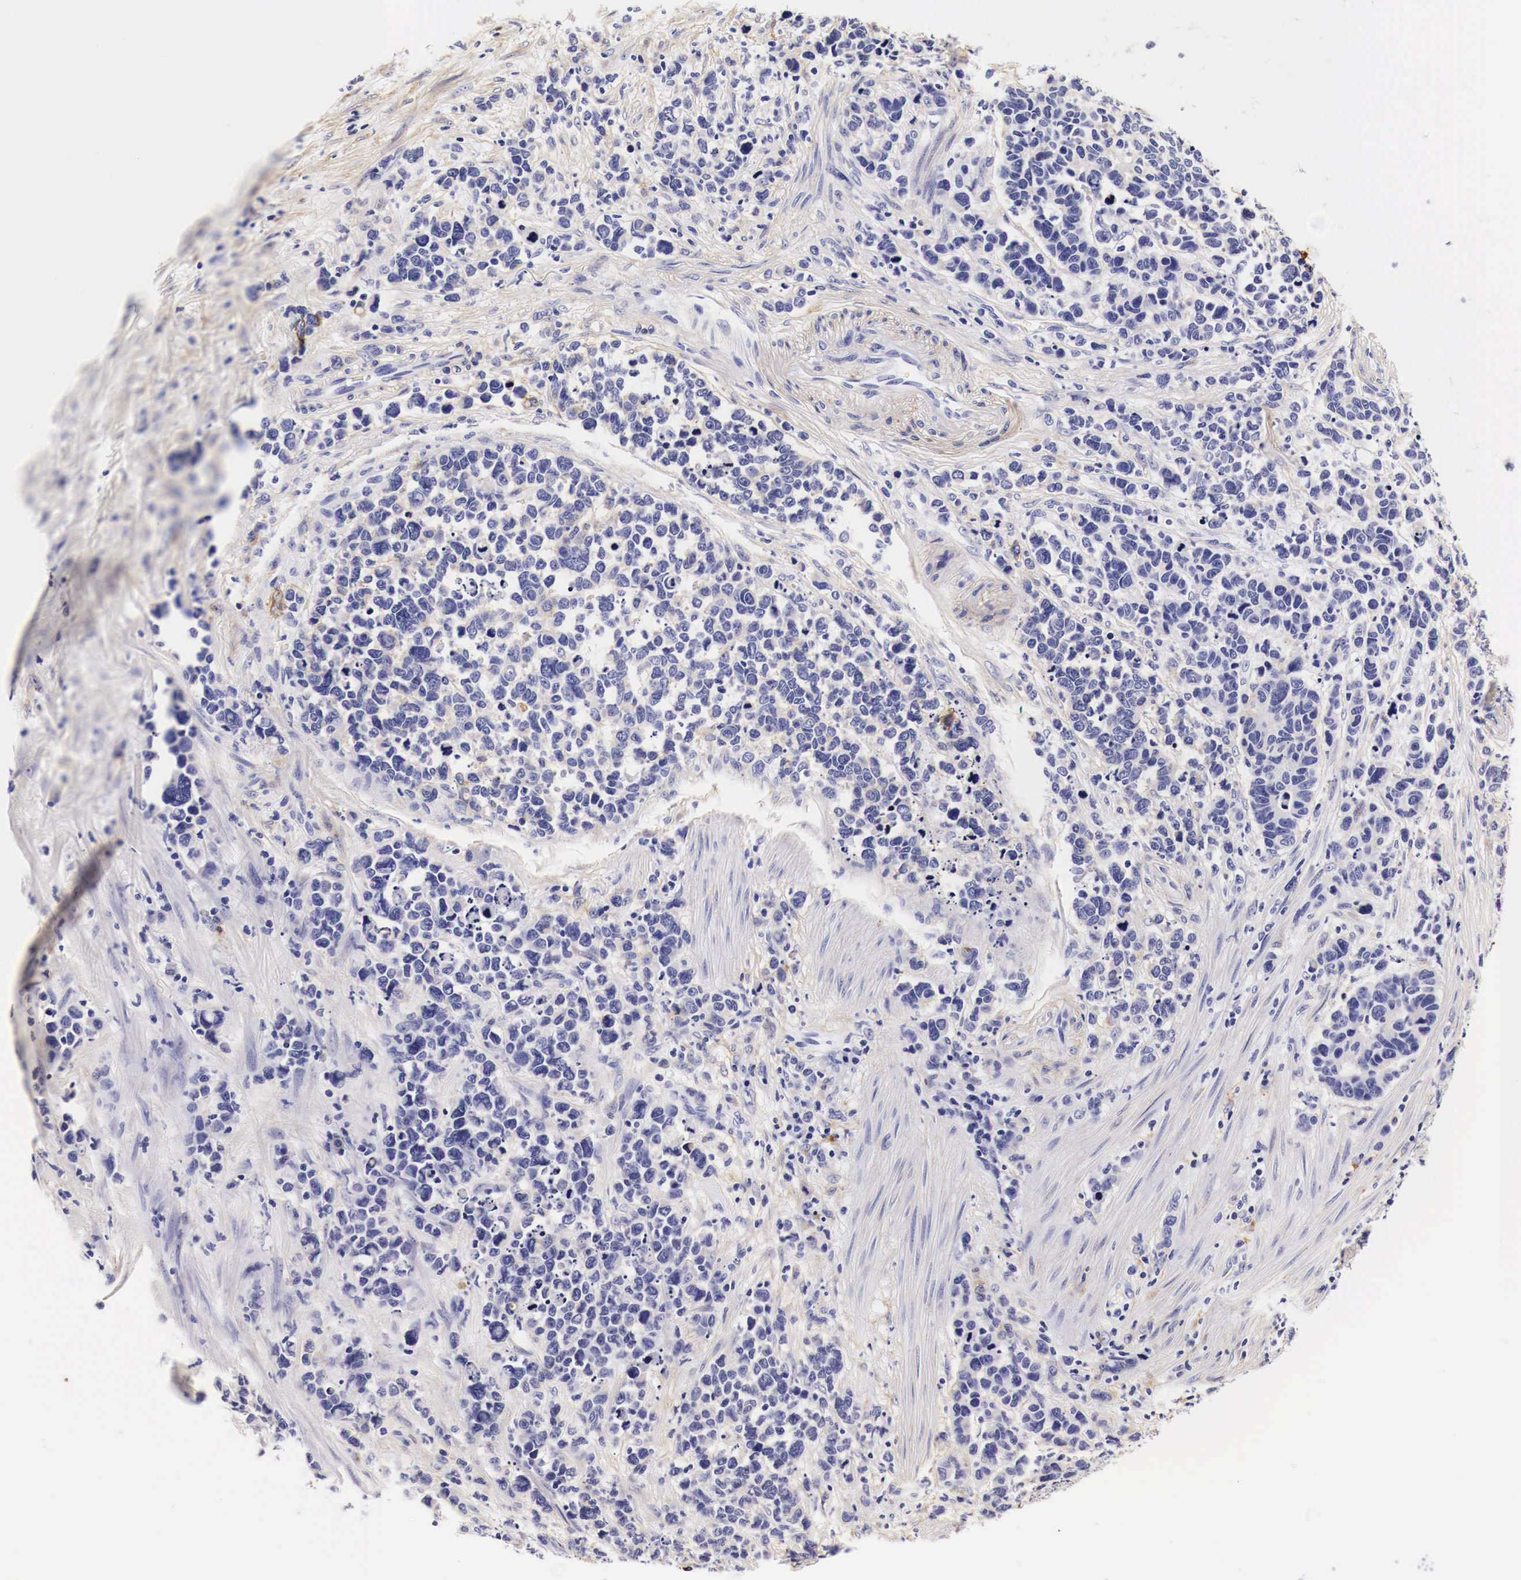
{"staining": {"intensity": "negative", "quantity": "none", "location": "none"}, "tissue": "stomach cancer", "cell_type": "Tumor cells", "image_type": "cancer", "snomed": [{"axis": "morphology", "description": "Adenocarcinoma, NOS"}, {"axis": "topography", "description": "Stomach, upper"}], "caption": "Immunohistochemistry histopathology image of neoplastic tissue: adenocarcinoma (stomach) stained with DAB (3,3'-diaminobenzidine) shows no significant protein expression in tumor cells.", "gene": "EGFR", "patient": {"sex": "male", "age": 71}}